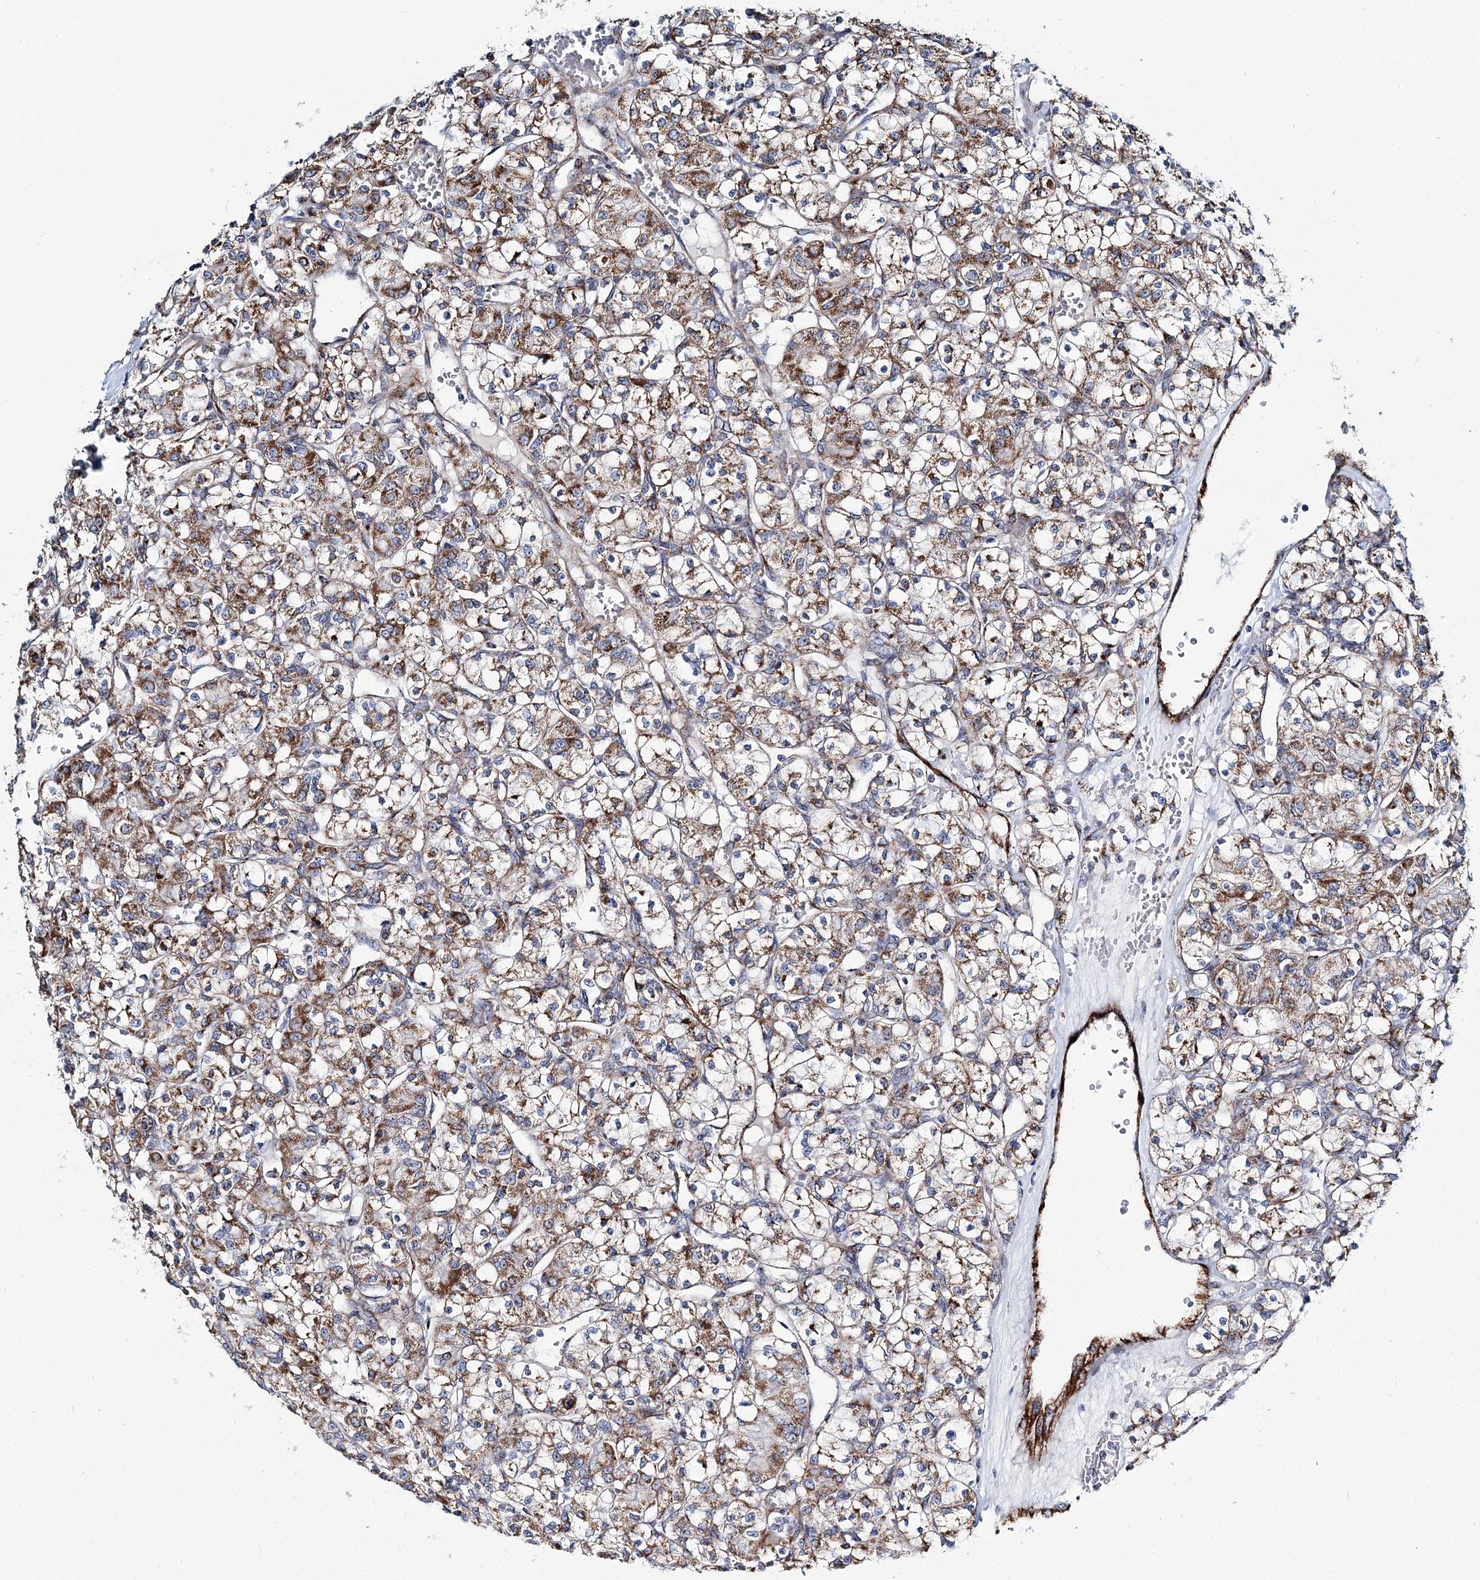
{"staining": {"intensity": "moderate", "quantity": ">75%", "location": "cytoplasmic/membranous"}, "tissue": "renal cancer", "cell_type": "Tumor cells", "image_type": "cancer", "snomed": [{"axis": "morphology", "description": "Adenocarcinoma, NOS"}, {"axis": "topography", "description": "Kidney"}], "caption": "DAB (3,3'-diaminobenzidine) immunohistochemical staining of renal cancer (adenocarcinoma) shows moderate cytoplasmic/membranous protein positivity in about >75% of tumor cells. The staining was performed using DAB, with brown indicating positive protein expression. Nuclei are stained blue with hematoxylin.", "gene": "ARHGAP6", "patient": {"sex": "female", "age": 59}}